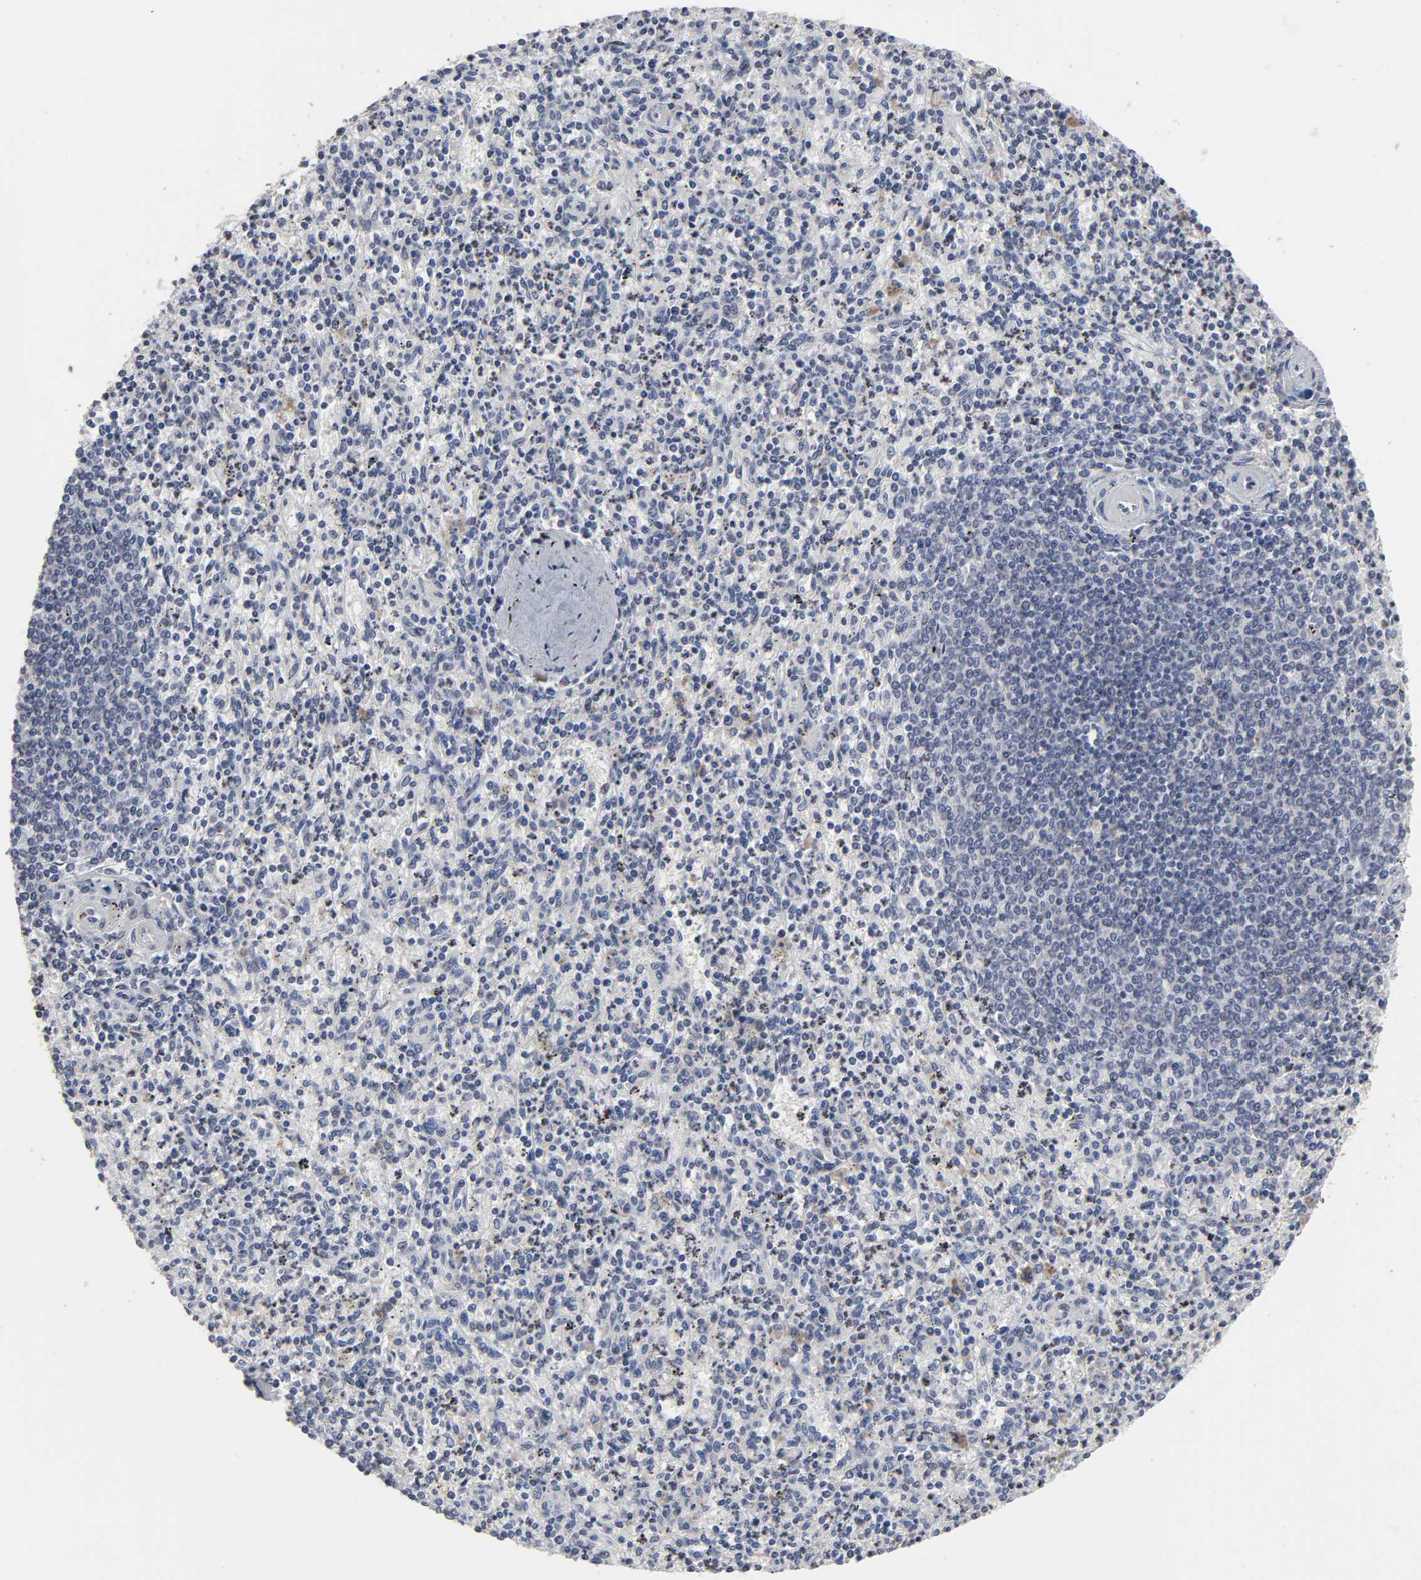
{"staining": {"intensity": "negative", "quantity": "none", "location": "none"}, "tissue": "spleen", "cell_type": "Cells in red pulp", "image_type": "normal", "snomed": [{"axis": "morphology", "description": "Normal tissue, NOS"}, {"axis": "topography", "description": "Spleen"}], "caption": "High power microscopy photomicrograph of an IHC photomicrograph of benign spleen, revealing no significant expression in cells in red pulp.", "gene": "HNF4A", "patient": {"sex": "male", "age": 72}}